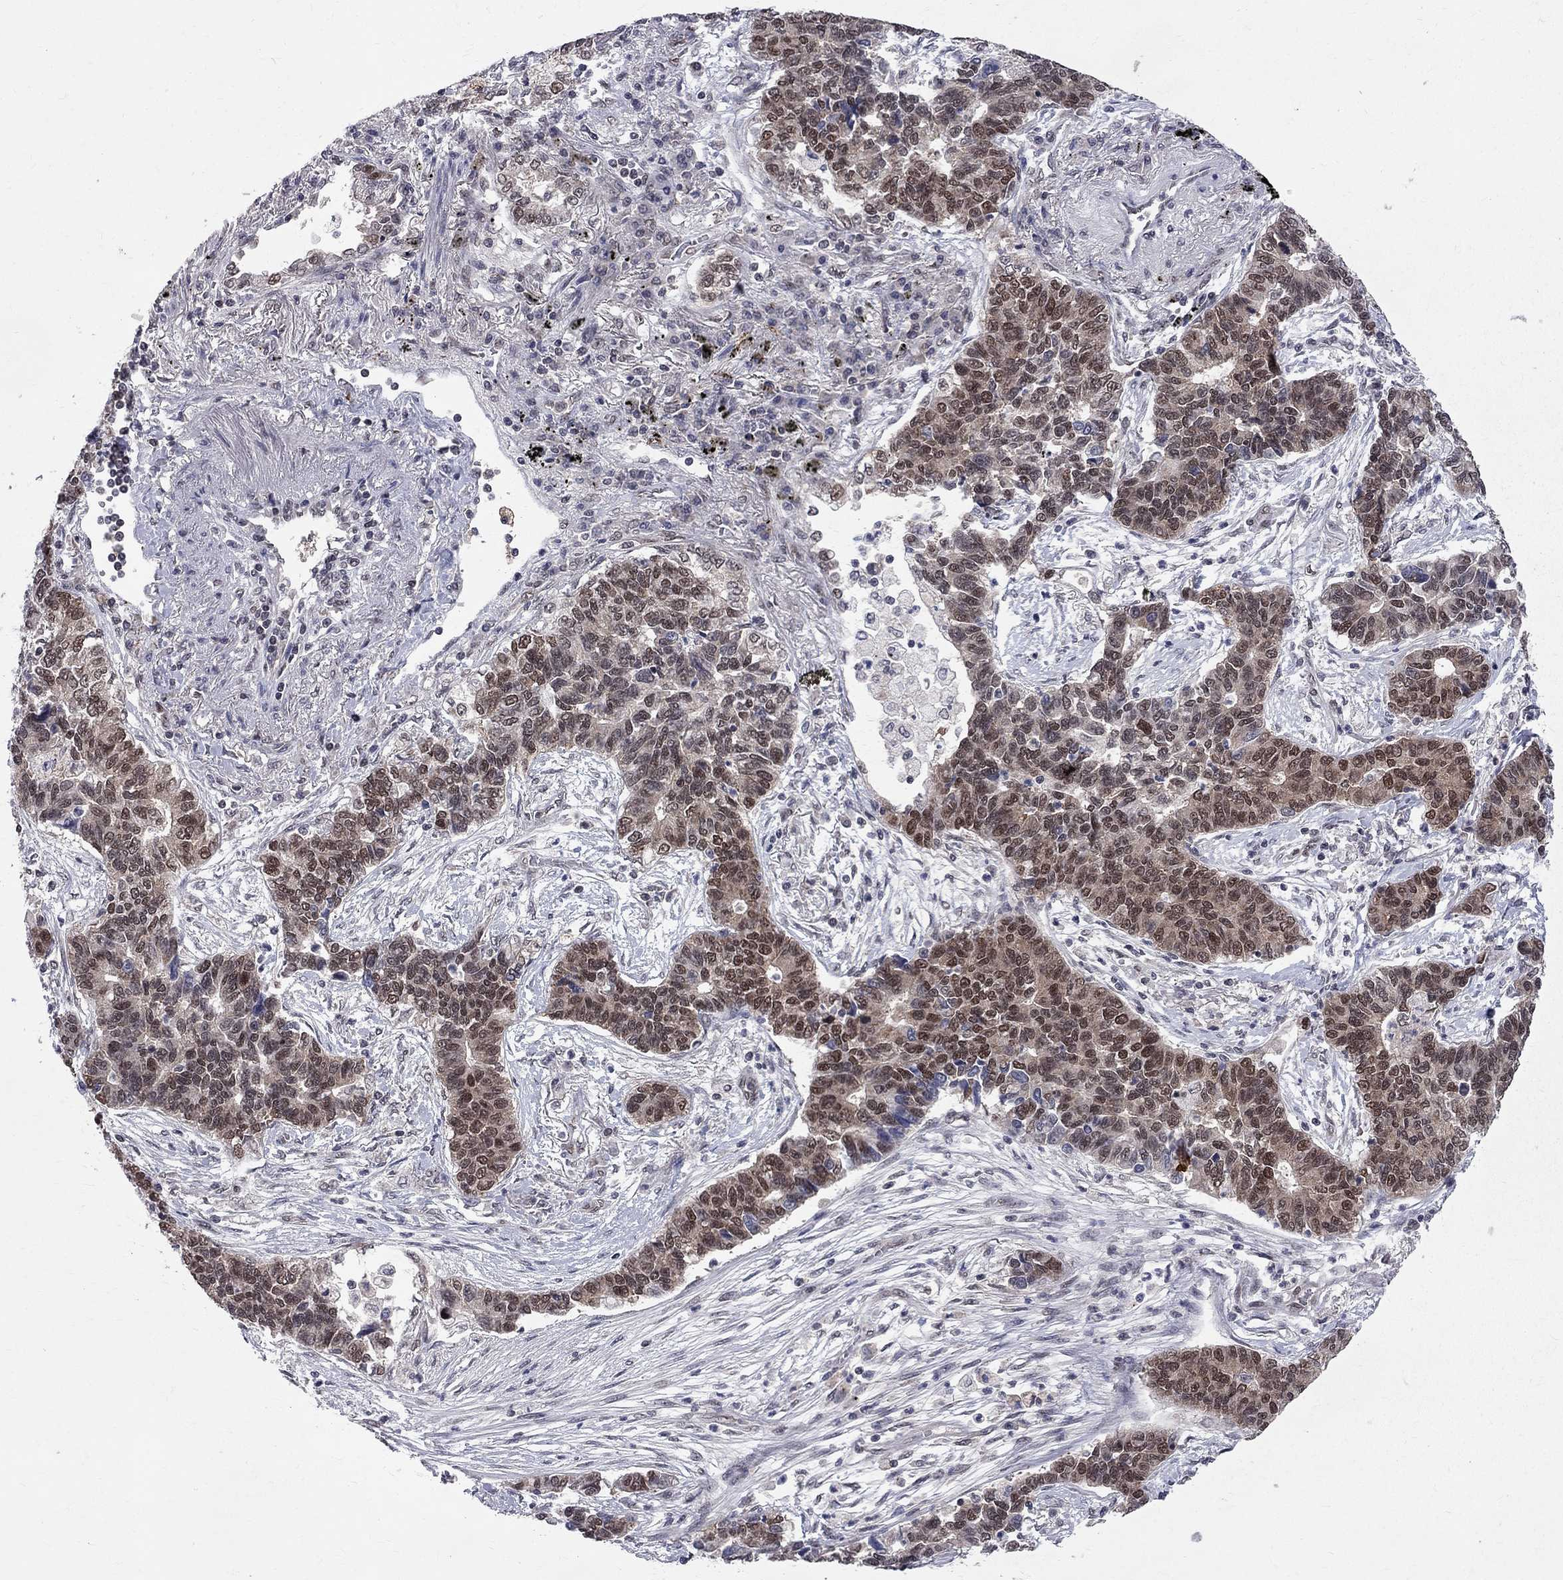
{"staining": {"intensity": "moderate", "quantity": "<25%", "location": "nuclear"}, "tissue": "lung cancer", "cell_type": "Tumor cells", "image_type": "cancer", "snomed": [{"axis": "morphology", "description": "Adenocarcinoma, NOS"}, {"axis": "topography", "description": "Lung"}], "caption": "This photomicrograph demonstrates immunohistochemistry (IHC) staining of human lung cancer (adenocarcinoma), with low moderate nuclear expression in about <25% of tumor cells.", "gene": "SAP30L", "patient": {"sex": "female", "age": 57}}